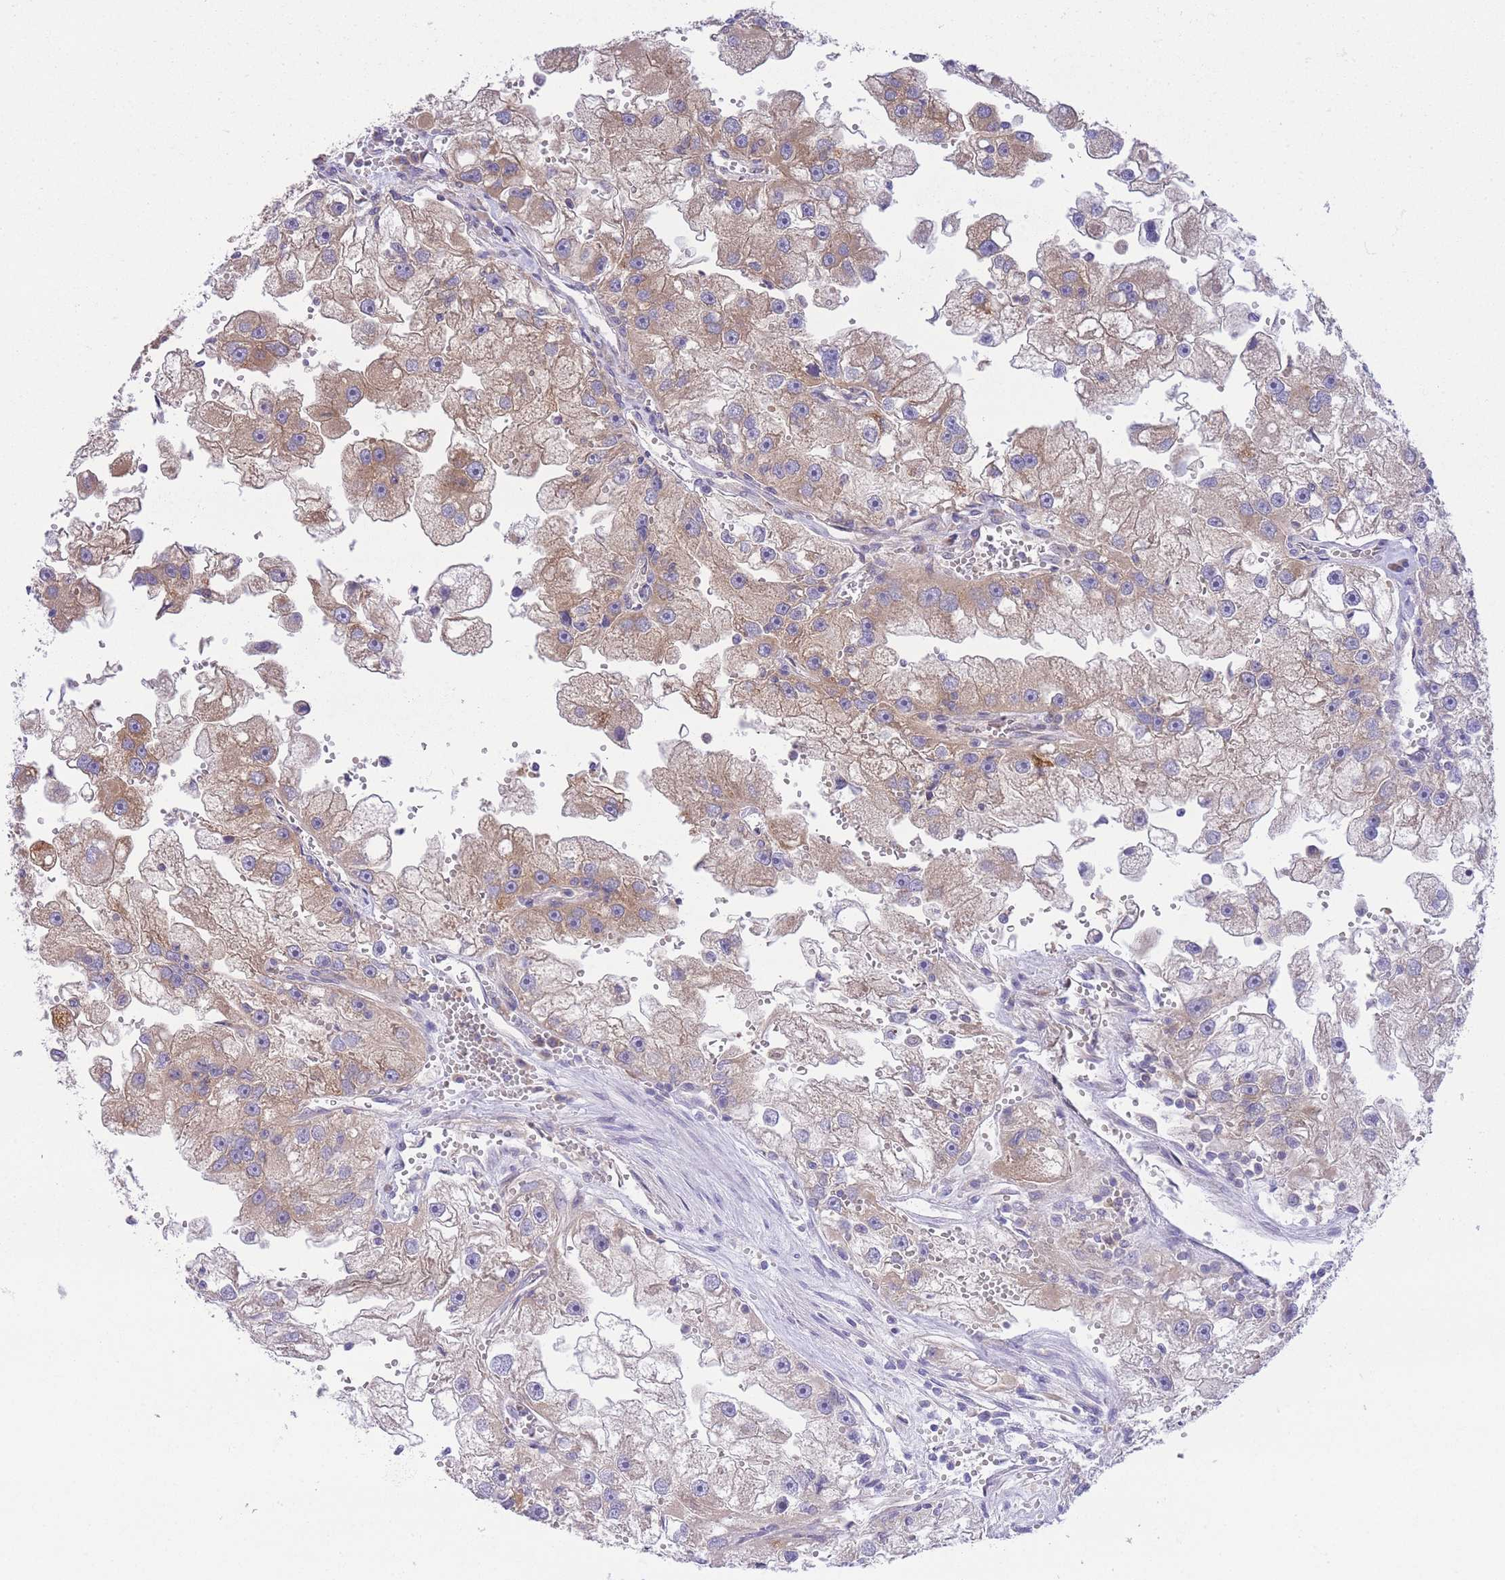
{"staining": {"intensity": "weak", "quantity": "25%-75%", "location": "cytoplasmic/membranous"}, "tissue": "renal cancer", "cell_type": "Tumor cells", "image_type": "cancer", "snomed": [{"axis": "morphology", "description": "Adenocarcinoma, NOS"}, {"axis": "topography", "description": "Kidney"}], "caption": "Adenocarcinoma (renal) stained with DAB immunohistochemistry (IHC) shows low levels of weak cytoplasmic/membranous expression in approximately 25%-75% of tumor cells. (DAB (3,3'-diaminobenzidine) = brown stain, brightfield microscopy at high magnification).", "gene": "EIF2B2", "patient": {"sex": "male", "age": 63}}